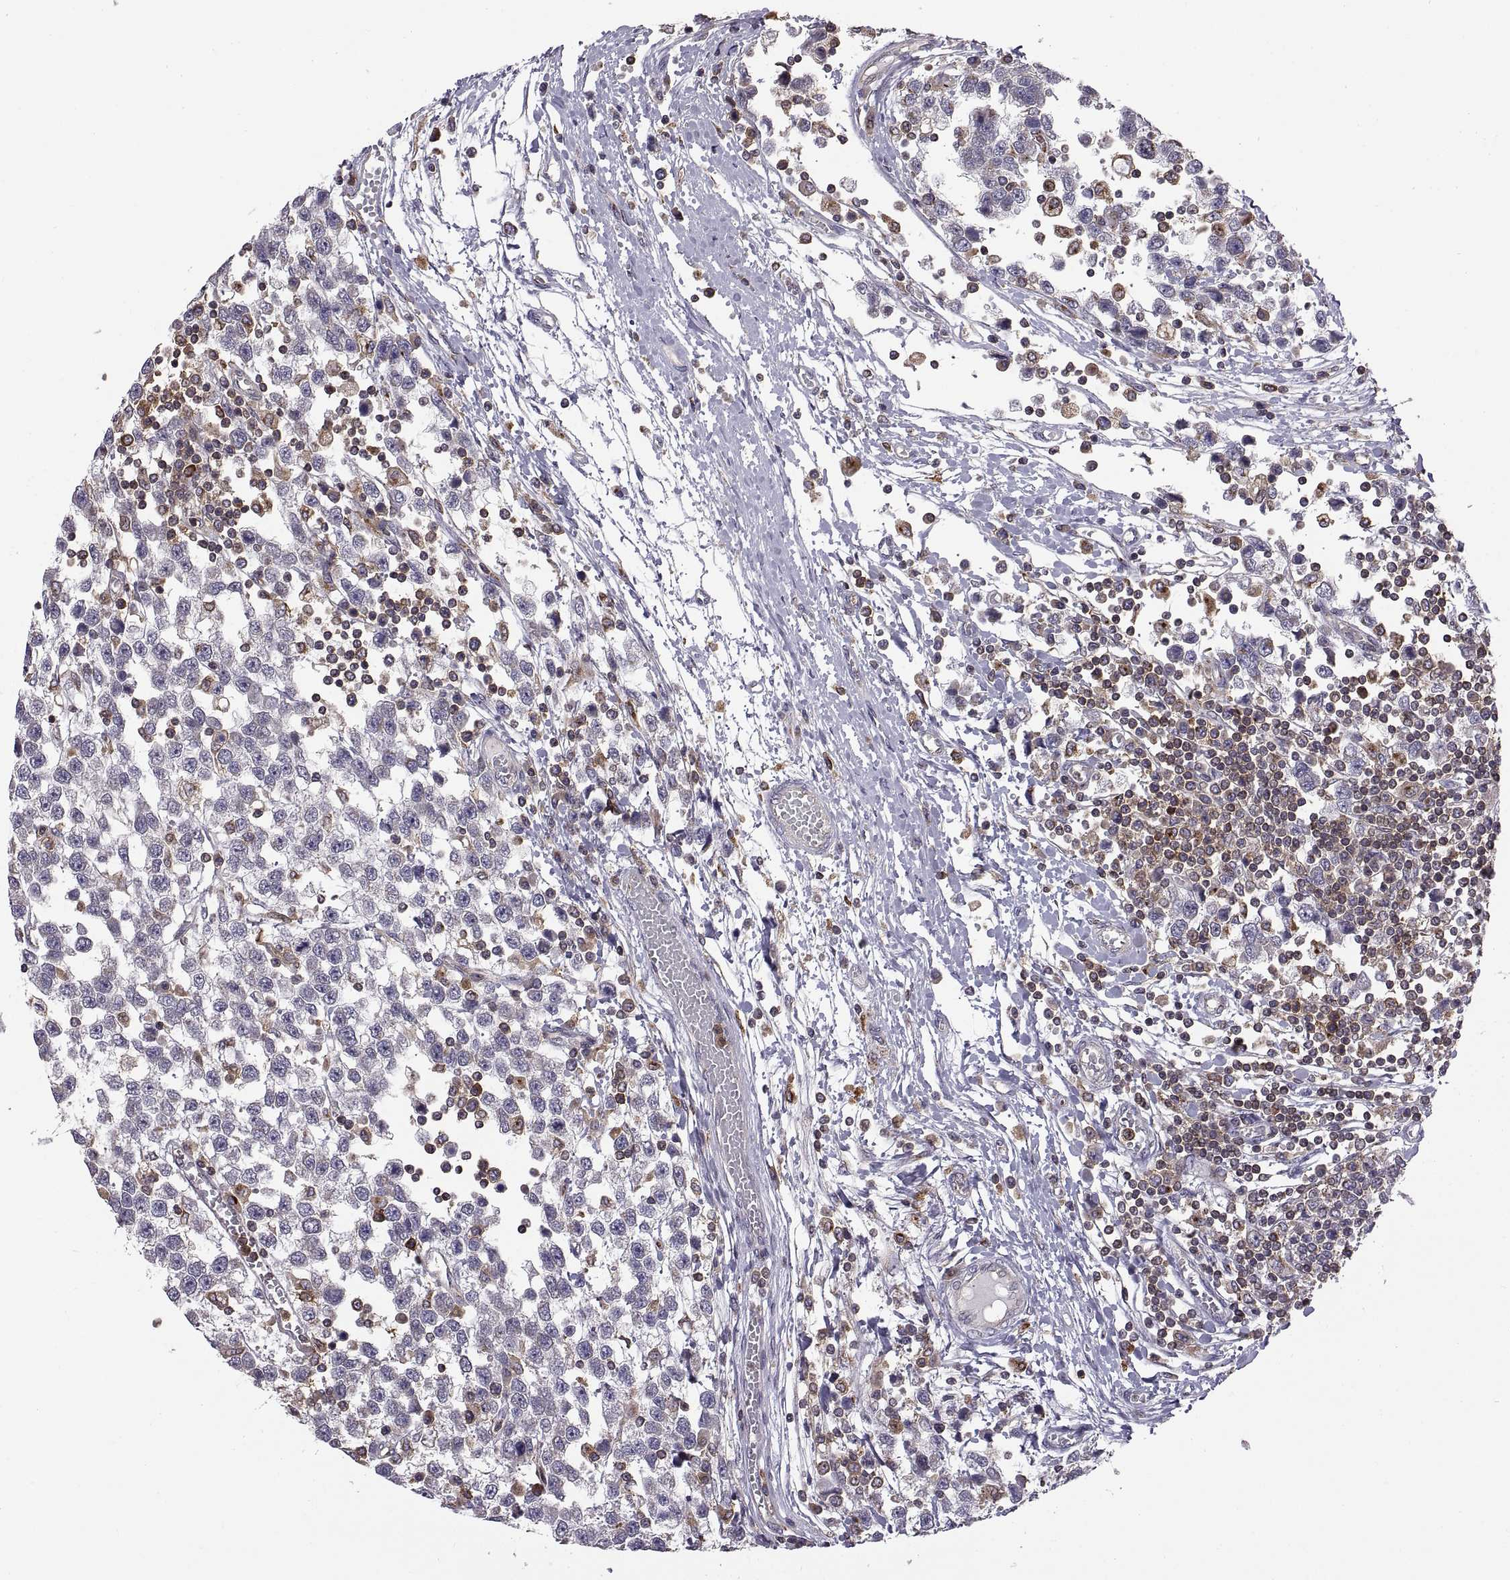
{"staining": {"intensity": "negative", "quantity": "none", "location": "none"}, "tissue": "testis cancer", "cell_type": "Tumor cells", "image_type": "cancer", "snomed": [{"axis": "morphology", "description": "Seminoma, NOS"}, {"axis": "topography", "description": "Testis"}], "caption": "IHC histopathology image of testis seminoma stained for a protein (brown), which reveals no expression in tumor cells.", "gene": "ACAP1", "patient": {"sex": "male", "age": 34}}